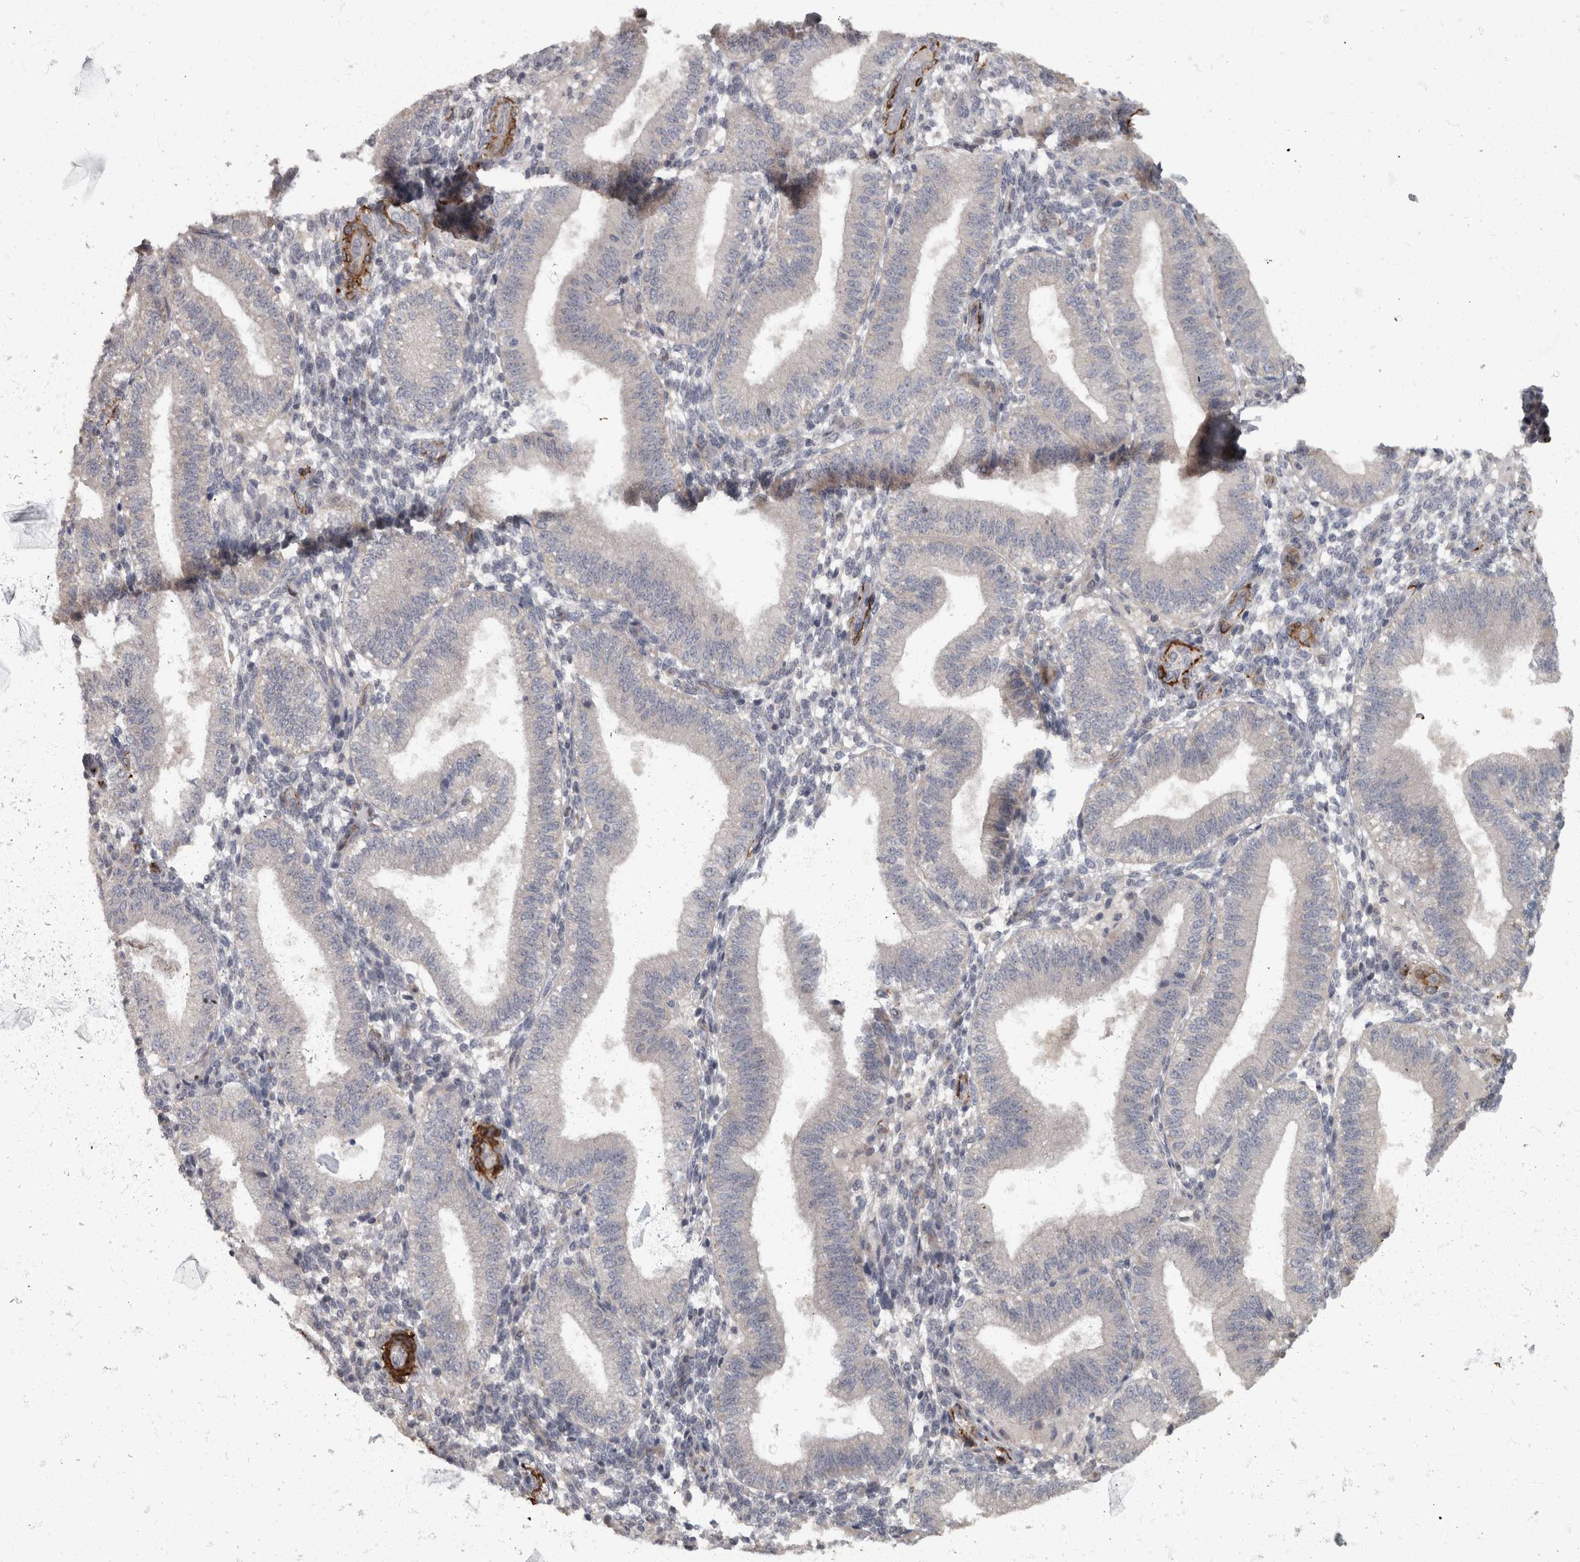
{"staining": {"intensity": "negative", "quantity": "none", "location": "none"}, "tissue": "endometrium", "cell_type": "Cells in endometrial stroma", "image_type": "normal", "snomed": [{"axis": "morphology", "description": "Normal tissue, NOS"}, {"axis": "topography", "description": "Endometrium"}], "caption": "Benign endometrium was stained to show a protein in brown. There is no significant staining in cells in endometrial stroma. (Immunohistochemistry, brightfield microscopy, high magnification).", "gene": "MASTL", "patient": {"sex": "female", "age": 39}}